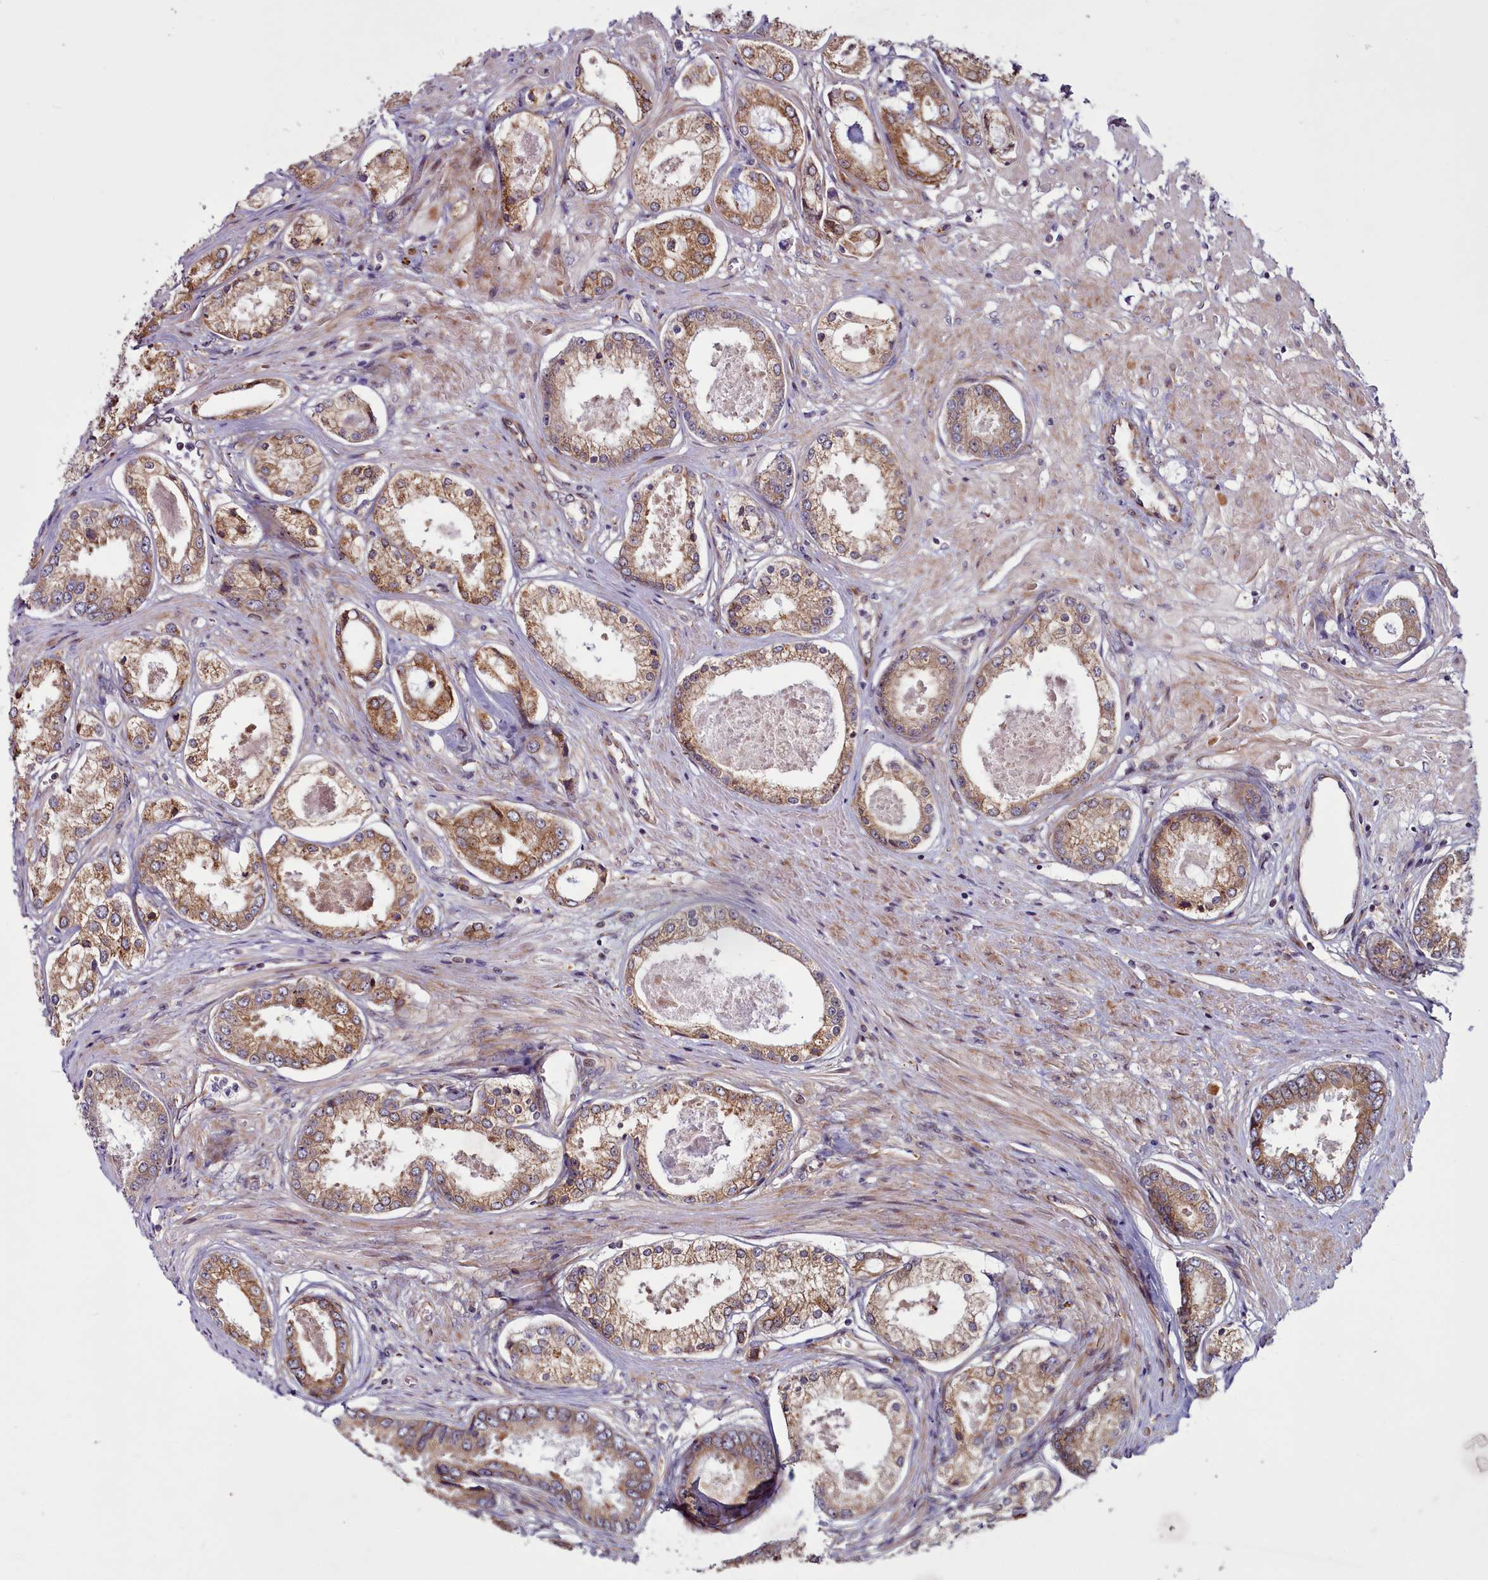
{"staining": {"intensity": "moderate", "quantity": ">75%", "location": "cytoplasmic/membranous"}, "tissue": "prostate cancer", "cell_type": "Tumor cells", "image_type": "cancer", "snomed": [{"axis": "morphology", "description": "Adenocarcinoma, Low grade"}, {"axis": "topography", "description": "Prostate"}], "caption": "Protein expression analysis of prostate cancer exhibits moderate cytoplasmic/membranous positivity in approximately >75% of tumor cells. (DAB IHC with brightfield microscopy, high magnification).", "gene": "MCRIP1", "patient": {"sex": "male", "age": 68}}